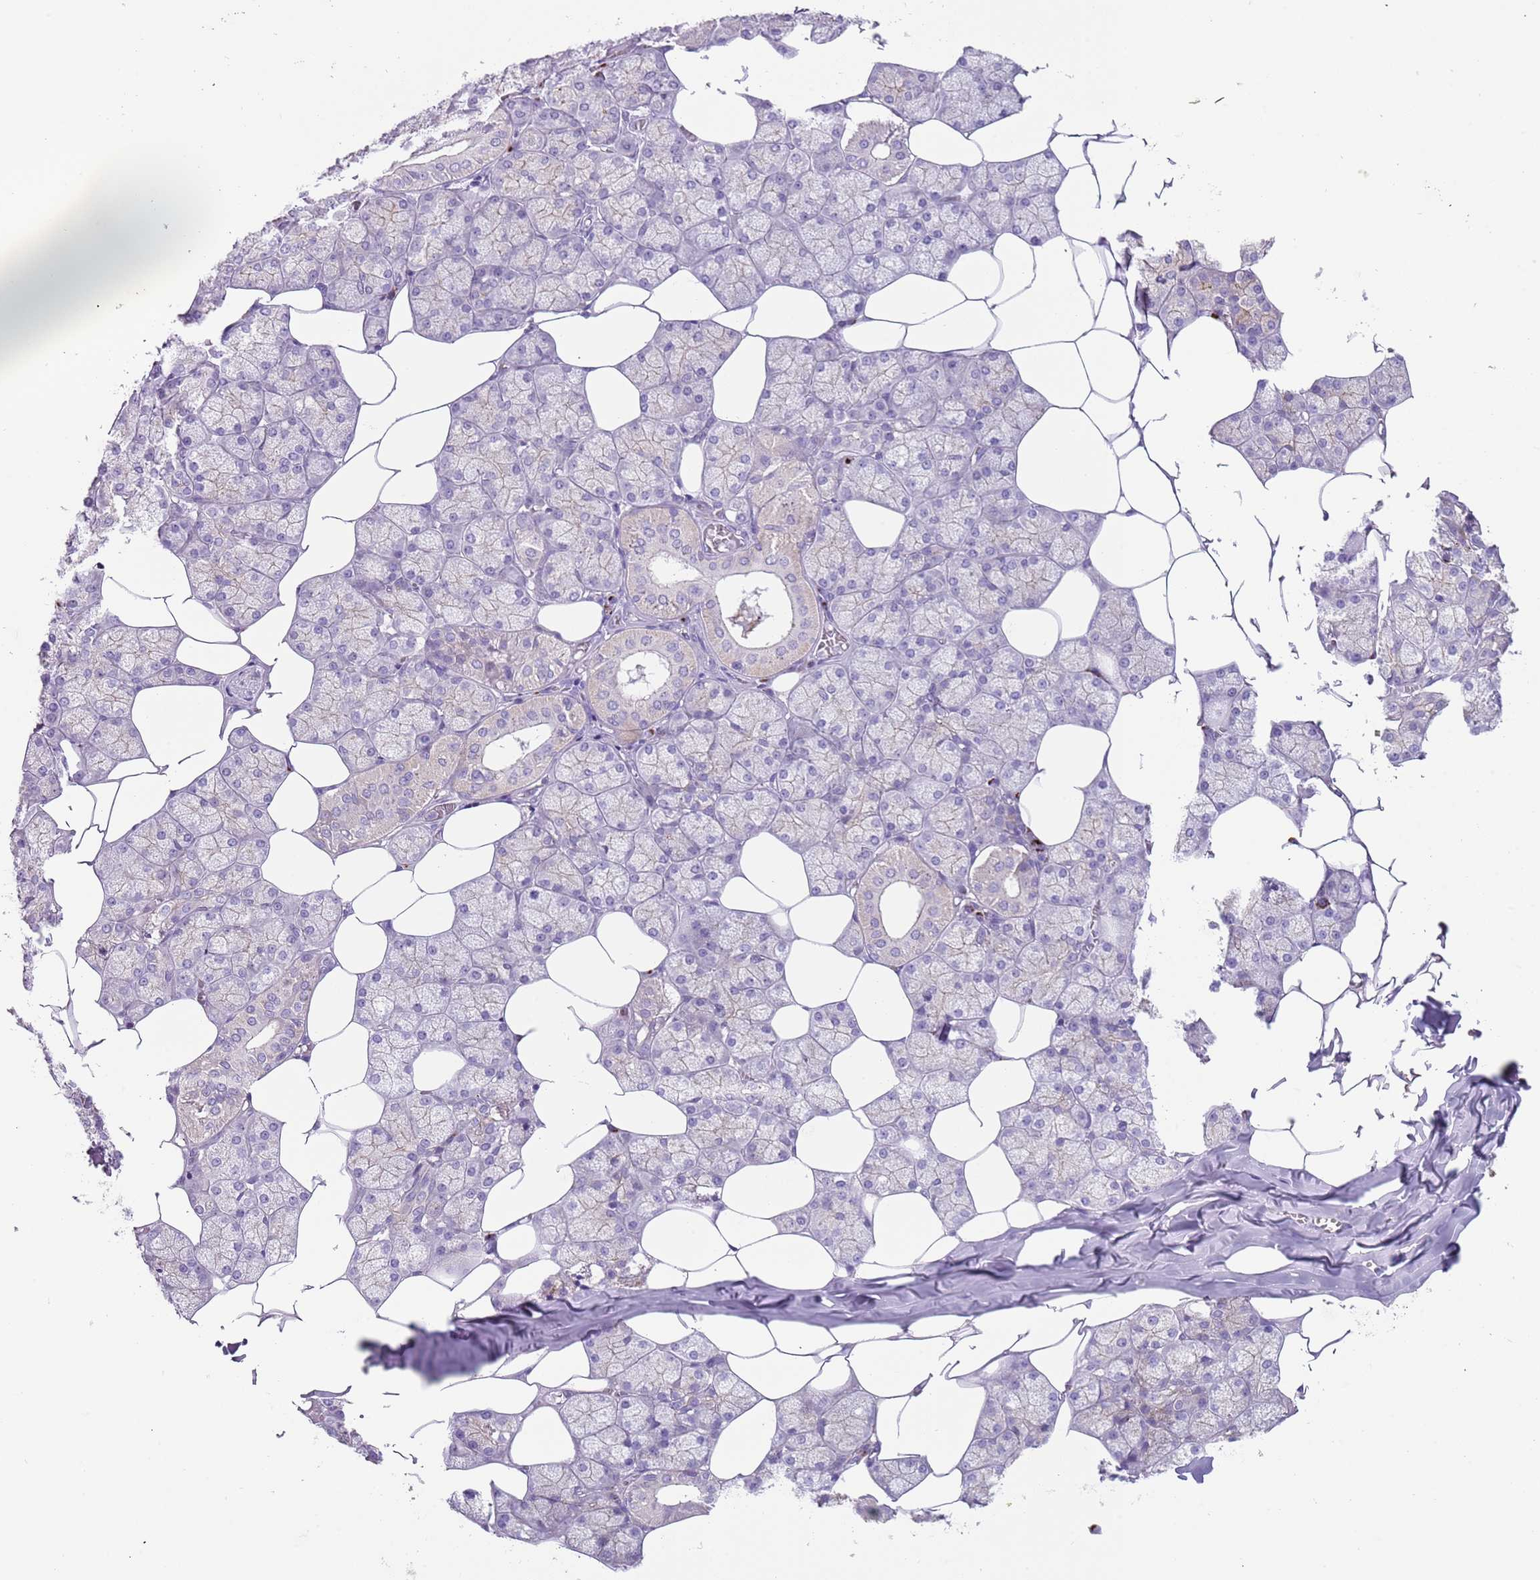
{"staining": {"intensity": "moderate", "quantity": "25%-75%", "location": "cytoplasmic/membranous"}, "tissue": "salivary gland", "cell_type": "Glandular cells", "image_type": "normal", "snomed": [{"axis": "morphology", "description": "Normal tissue, NOS"}, {"axis": "topography", "description": "Salivary gland"}], "caption": "This is a micrograph of immunohistochemistry (IHC) staining of benign salivary gland, which shows moderate expression in the cytoplasmic/membranous of glandular cells.", "gene": "C2CD3", "patient": {"sex": "male", "age": 62}}